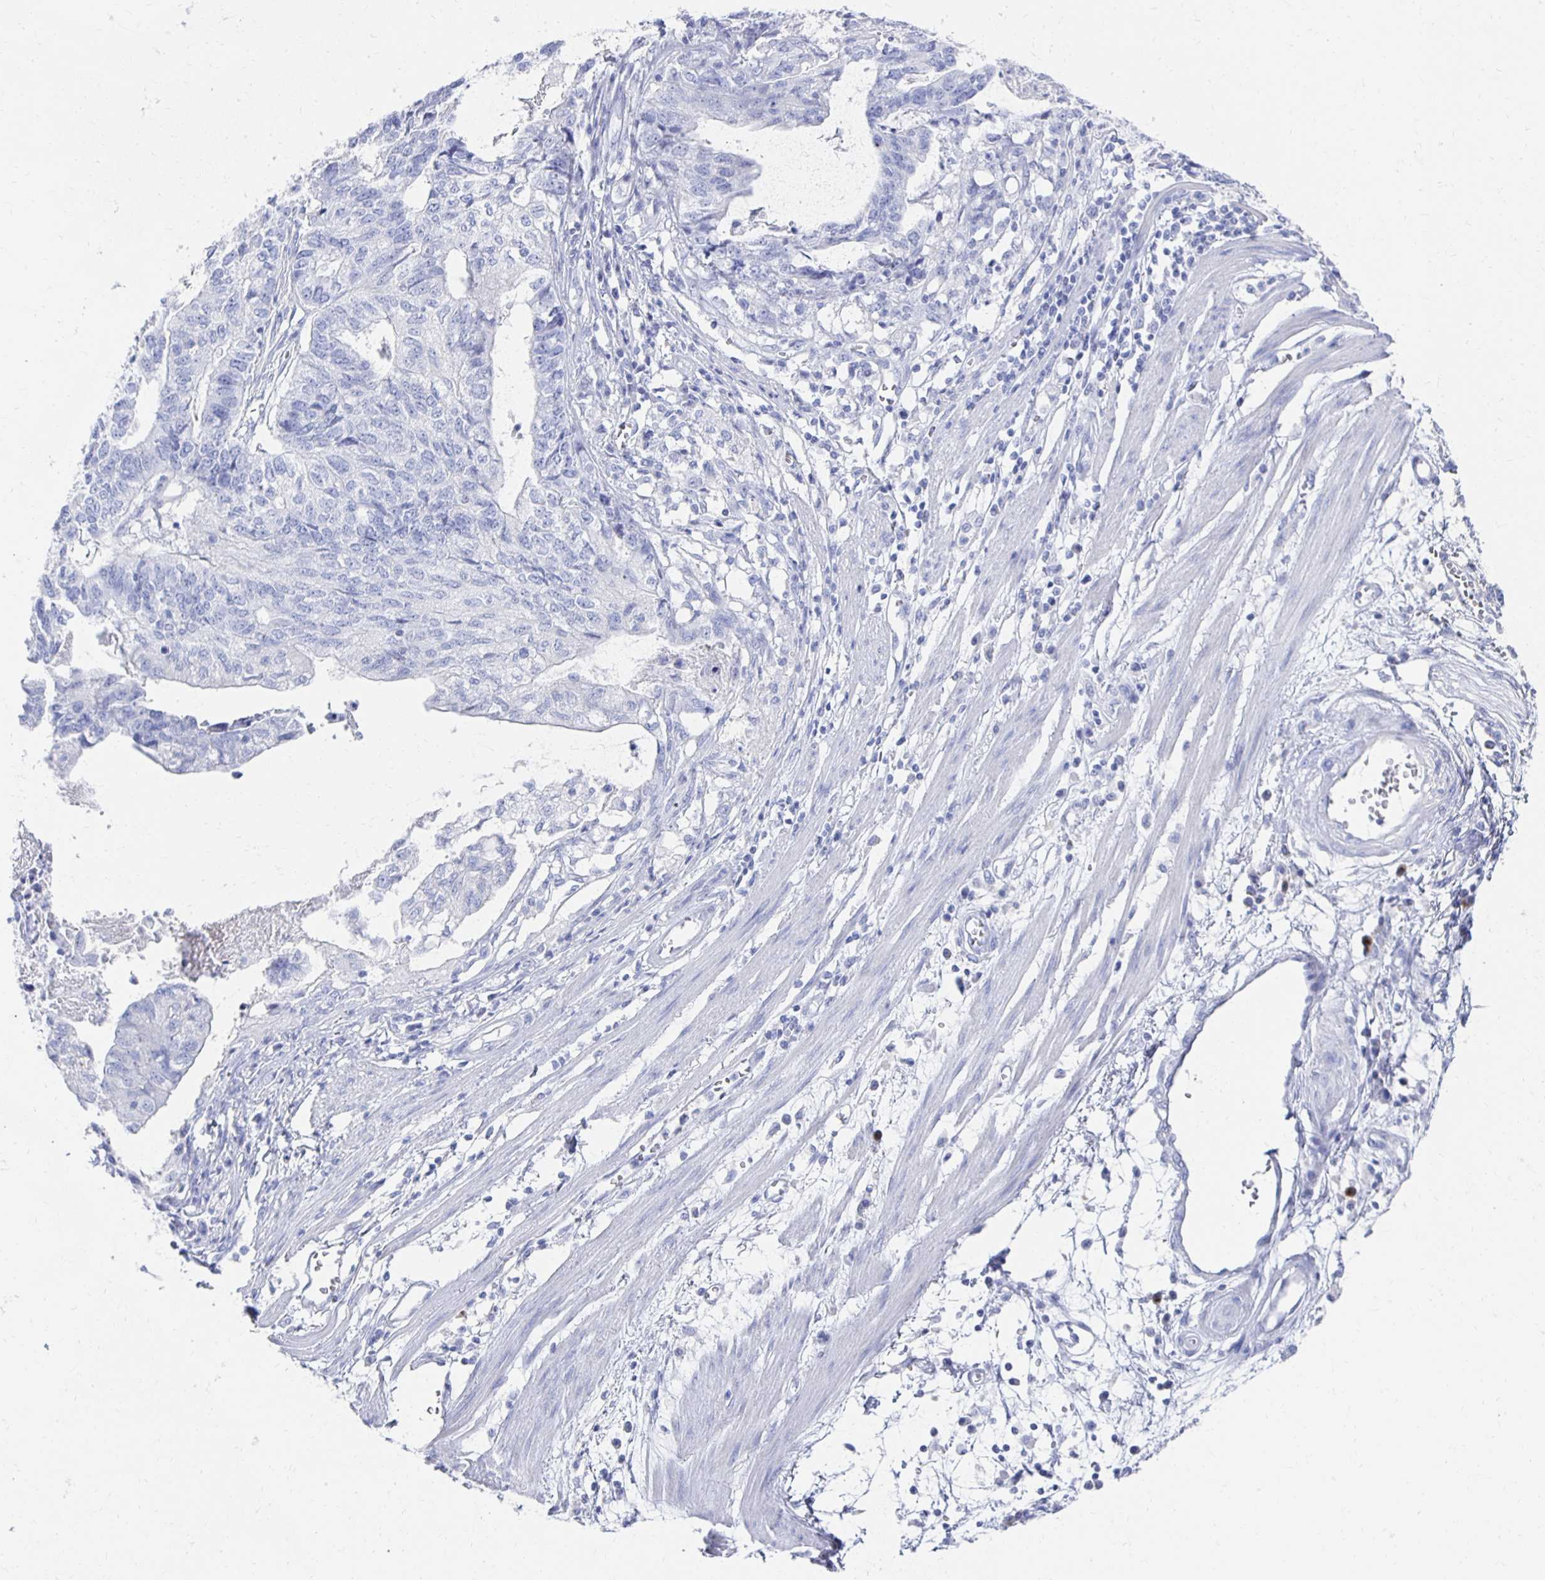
{"staining": {"intensity": "negative", "quantity": "none", "location": "none"}, "tissue": "stomach cancer", "cell_type": "Tumor cells", "image_type": "cancer", "snomed": [{"axis": "morphology", "description": "Adenocarcinoma, NOS"}, {"axis": "topography", "description": "Stomach, upper"}], "caption": "Histopathology image shows no significant protein expression in tumor cells of stomach cancer (adenocarcinoma).", "gene": "PRDM7", "patient": {"sex": "female", "age": 67}}